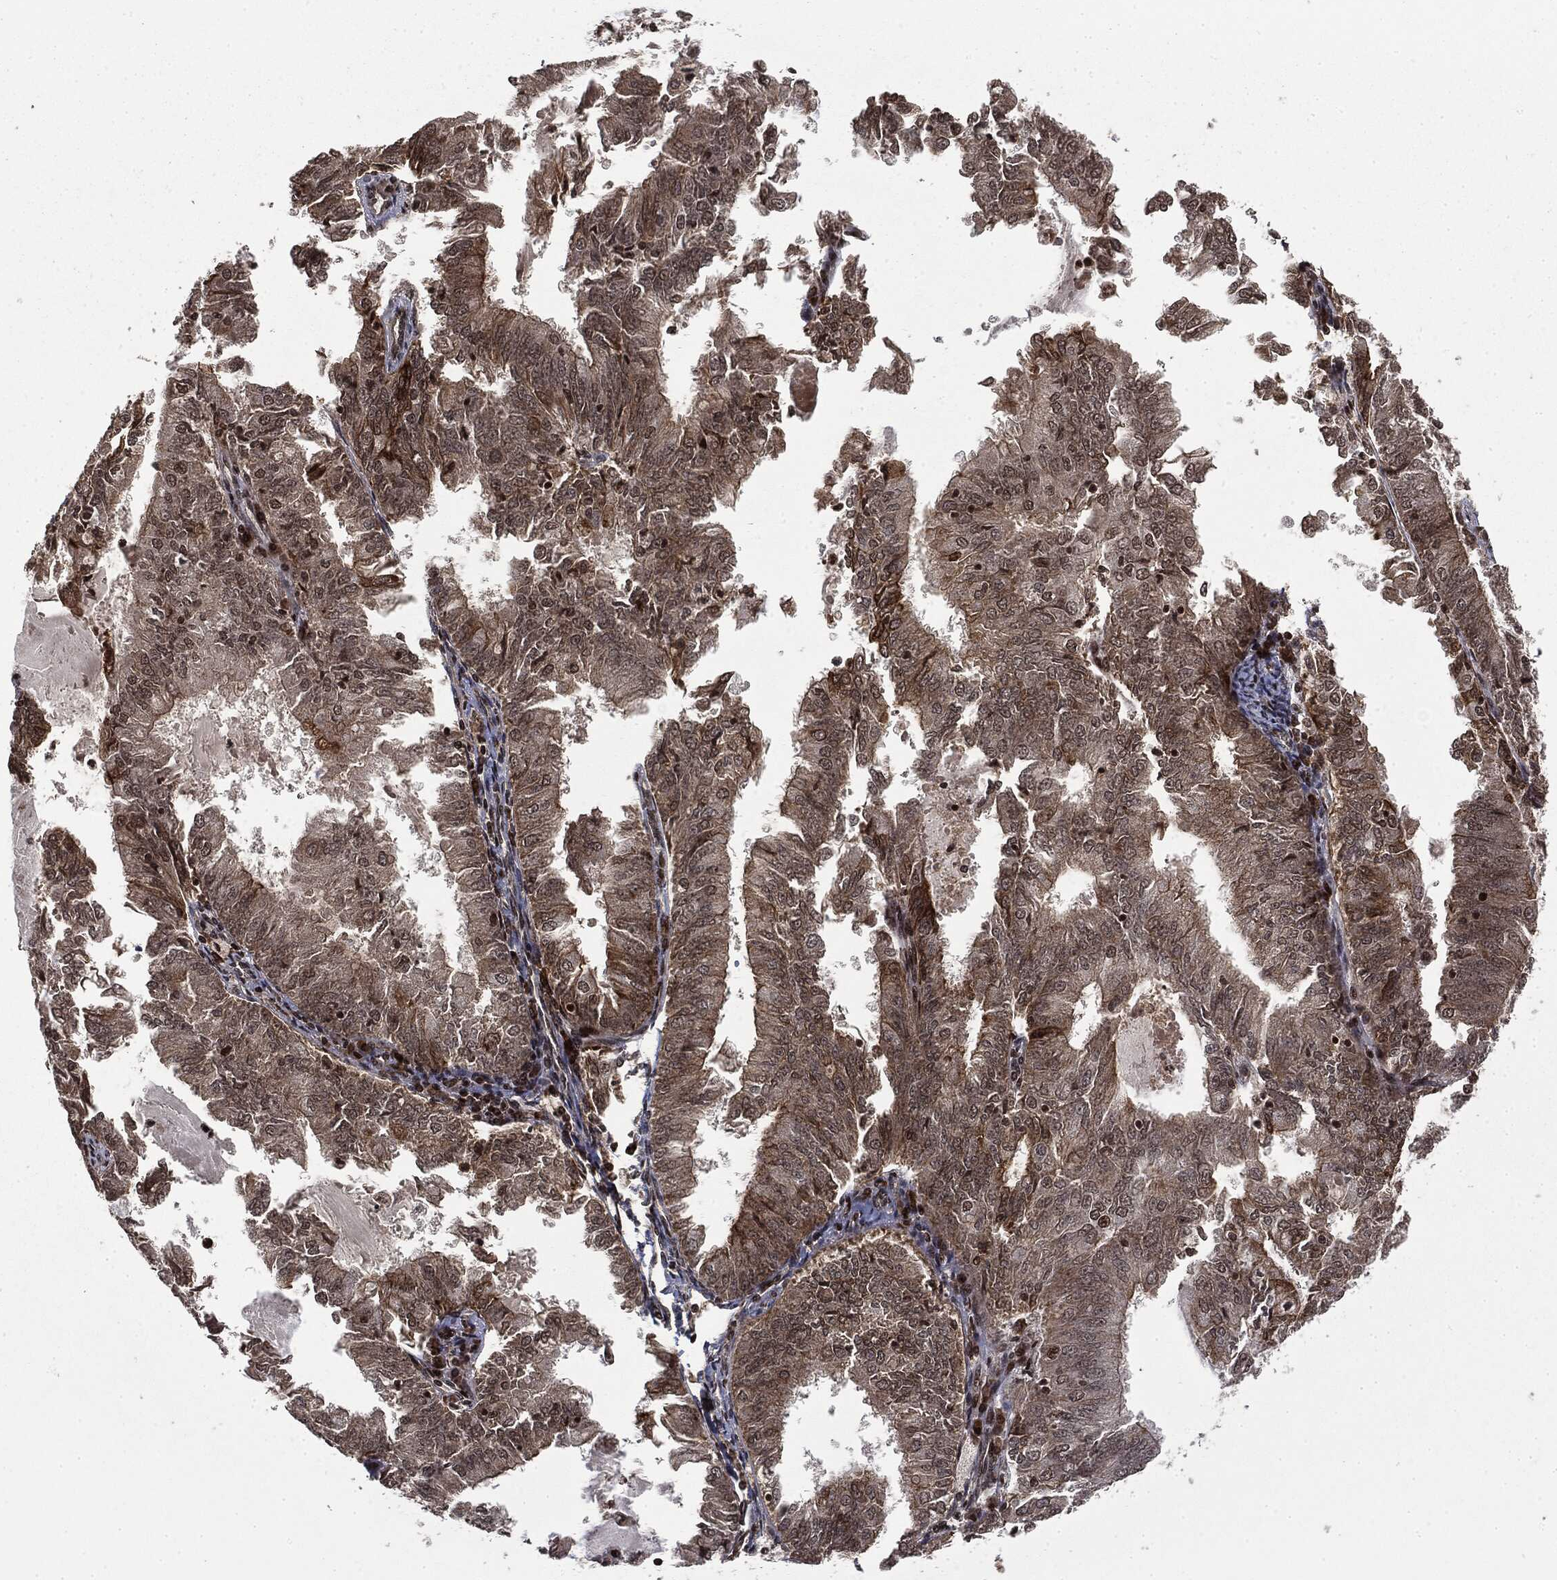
{"staining": {"intensity": "strong", "quantity": "<25%", "location": "cytoplasmic/membranous,nuclear"}, "tissue": "endometrial cancer", "cell_type": "Tumor cells", "image_type": "cancer", "snomed": [{"axis": "morphology", "description": "Adenocarcinoma, NOS"}, {"axis": "topography", "description": "Endometrium"}], "caption": "Human endometrial adenocarcinoma stained with a brown dye displays strong cytoplasmic/membranous and nuclear positive staining in about <25% of tumor cells.", "gene": "CTDP1", "patient": {"sex": "female", "age": 57}}